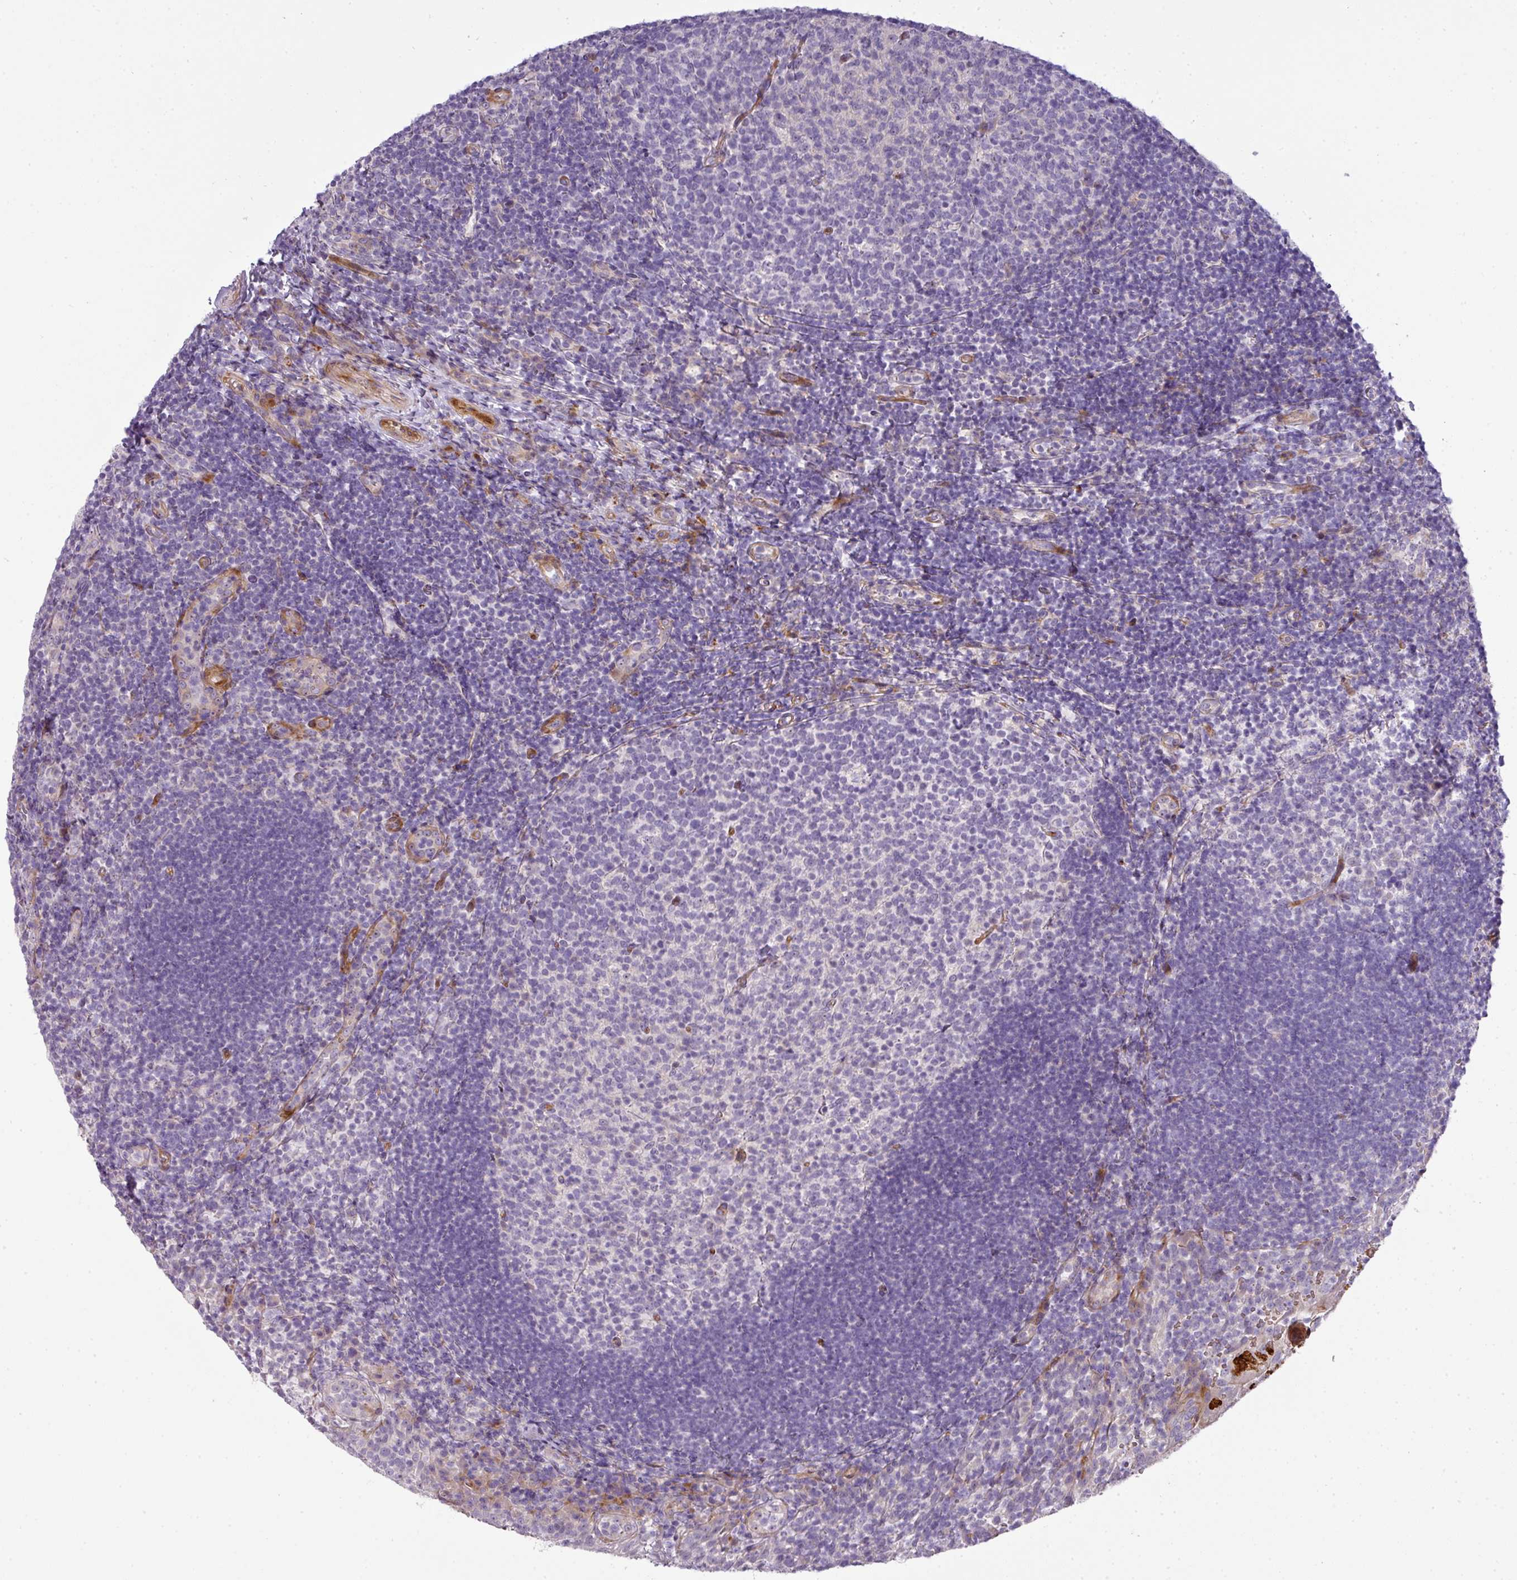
{"staining": {"intensity": "negative", "quantity": "none", "location": "none"}, "tissue": "tonsil", "cell_type": "Germinal center cells", "image_type": "normal", "snomed": [{"axis": "morphology", "description": "Normal tissue, NOS"}, {"axis": "topography", "description": "Tonsil"}], "caption": "Germinal center cells show no significant protein expression in benign tonsil.", "gene": "ATP6V1F", "patient": {"sex": "female", "age": 10}}